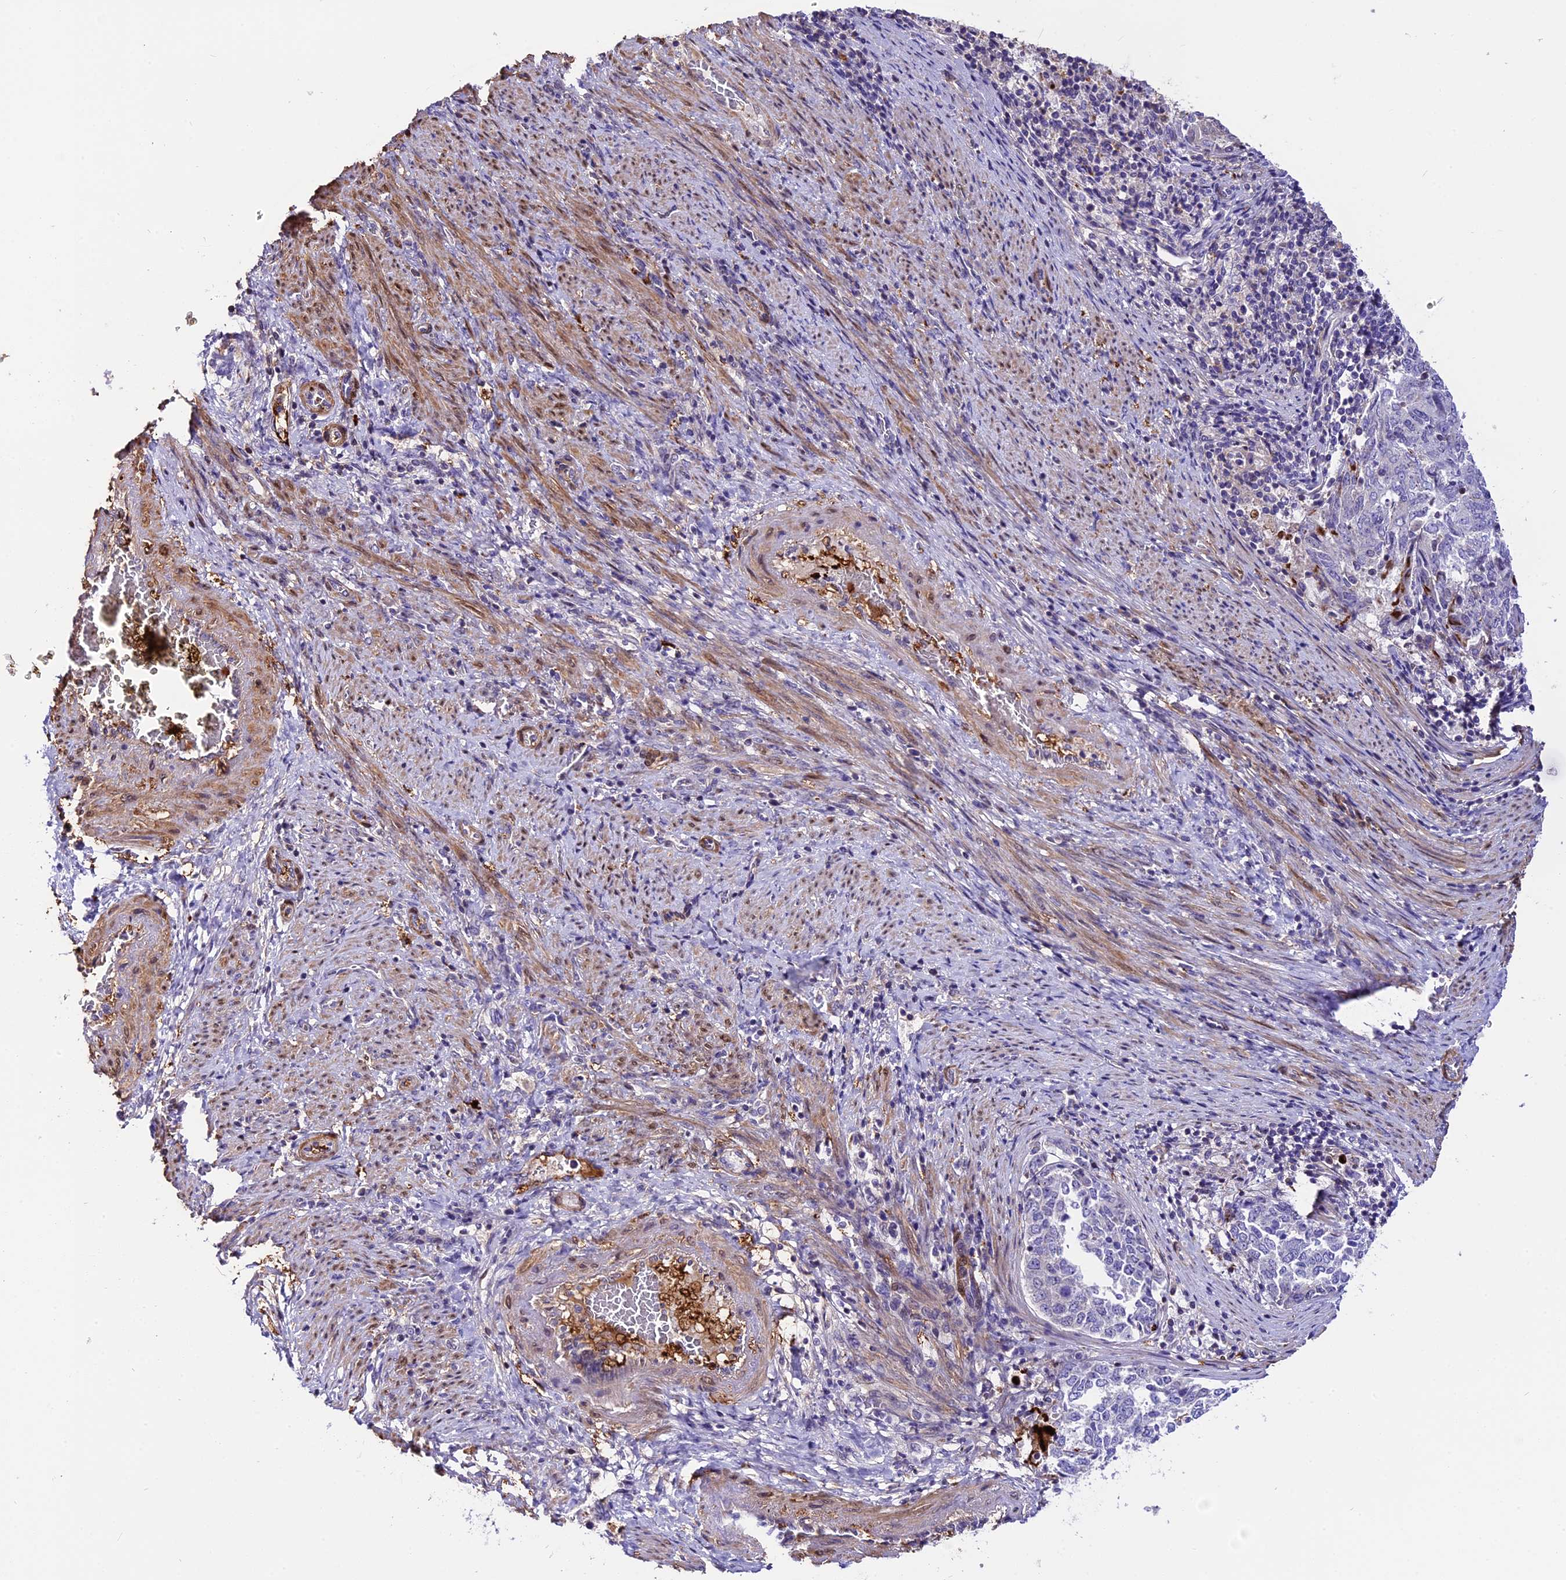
{"staining": {"intensity": "negative", "quantity": "none", "location": "none"}, "tissue": "endometrial cancer", "cell_type": "Tumor cells", "image_type": "cancer", "snomed": [{"axis": "morphology", "description": "Adenocarcinoma, NOS"}, {"axis": "topography", "description": "Endometrium"}], "caption": "Immunohistochemistry of endometrial cancer (adenocarcinoma) demonstrates no expression in tumor cells.", "gene": "MAP3K7CL", "patient": {"sex": "female", "age": 80}}